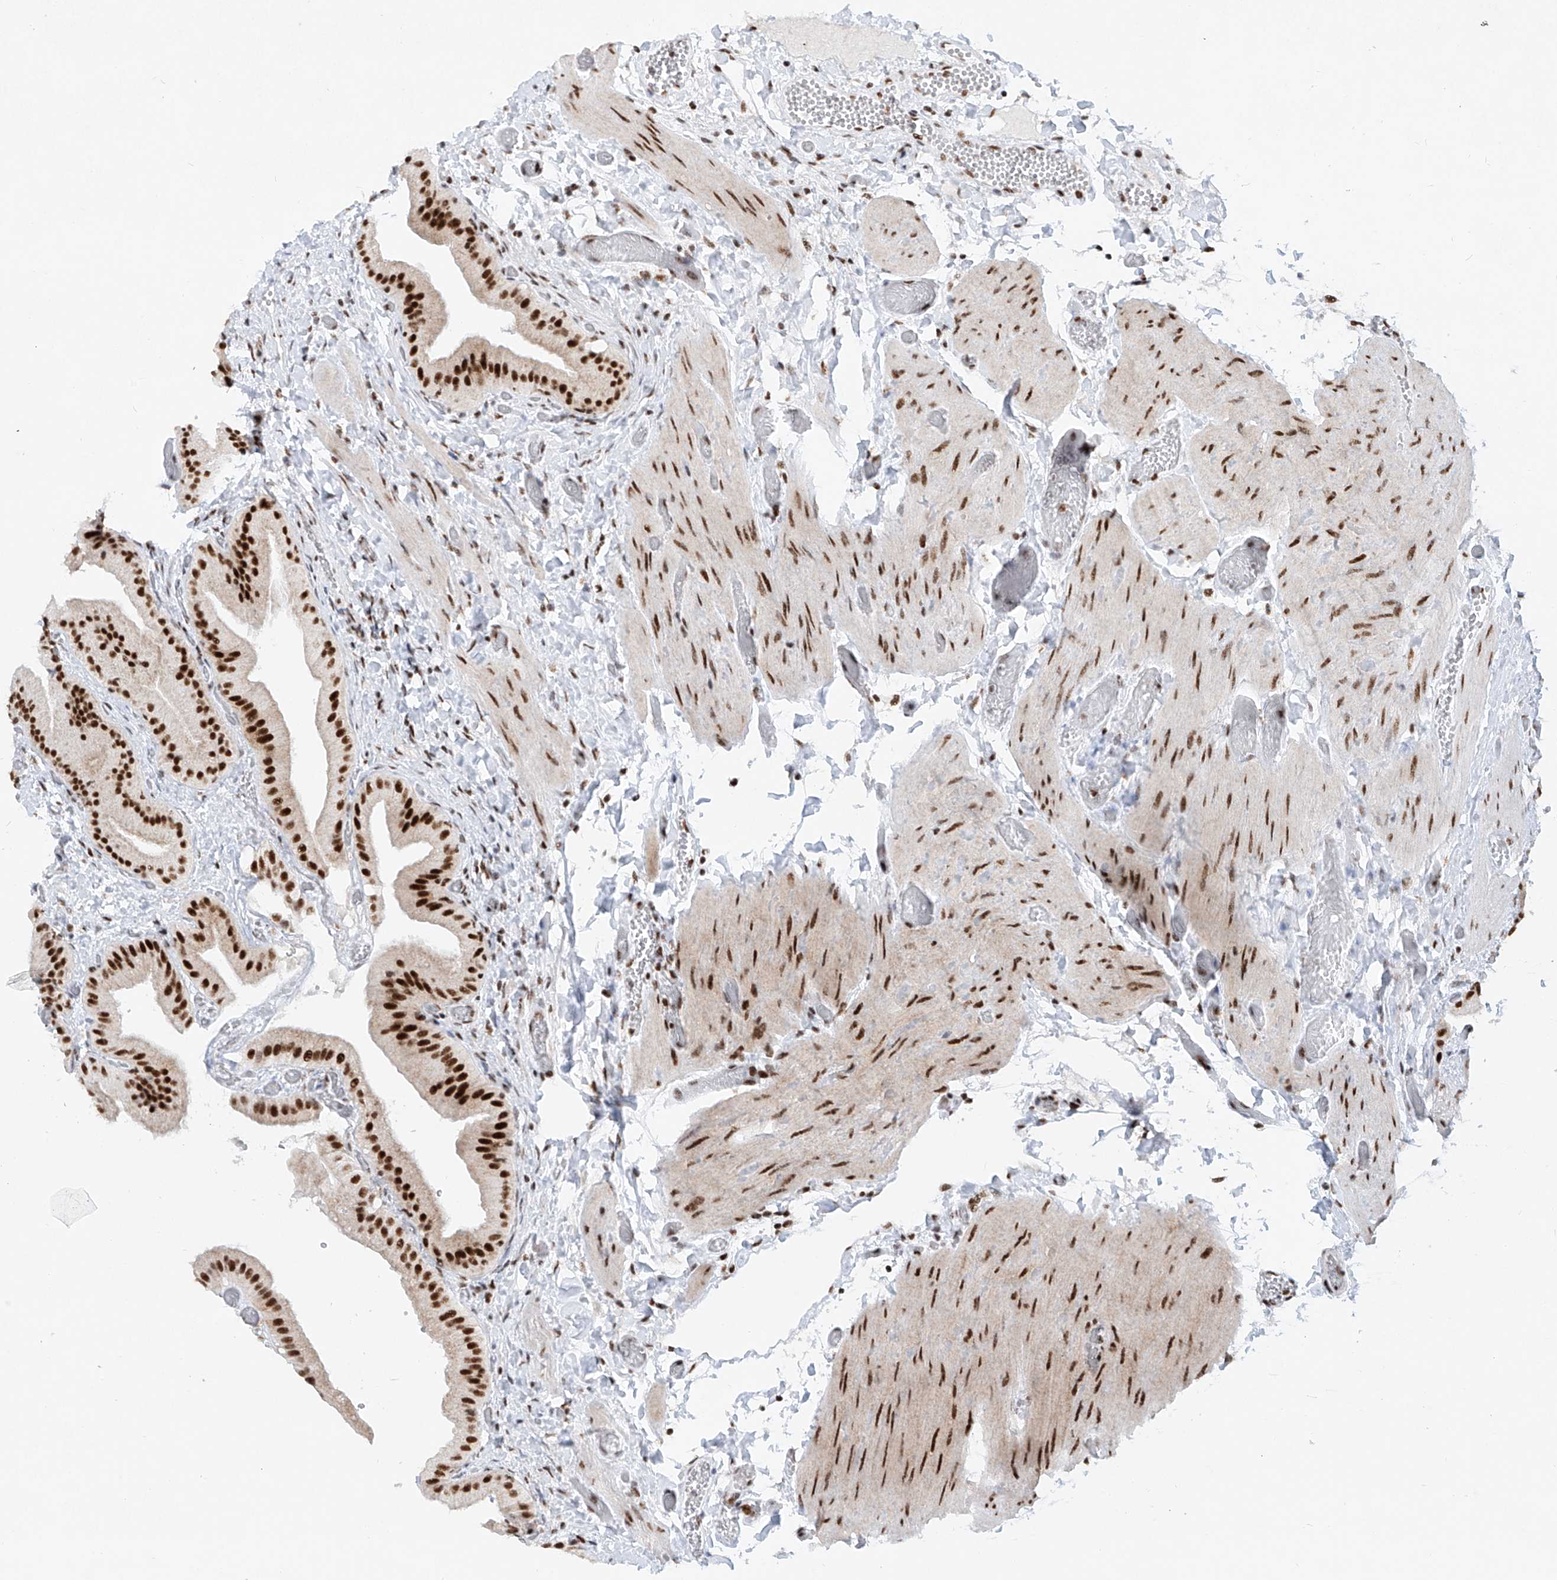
{"staining": {"intensity": "strong", "quantity": ">75%", "location": "nuclear"}, "tissue": "gallbladder", "cell_type": "Glandular cells", "image_type": "normal", "snomed": [{"axis": "morphology", "description": "Normal tissue, NOS"}, {"axis": "topography", "description": "Gallbladder"}], "caption": "Strong nuclear protein staining is present in approximately >75% of glandular cells in gallbladder.", "gene": "TAF4", "patient": {"sex": "female", "age": 64}}